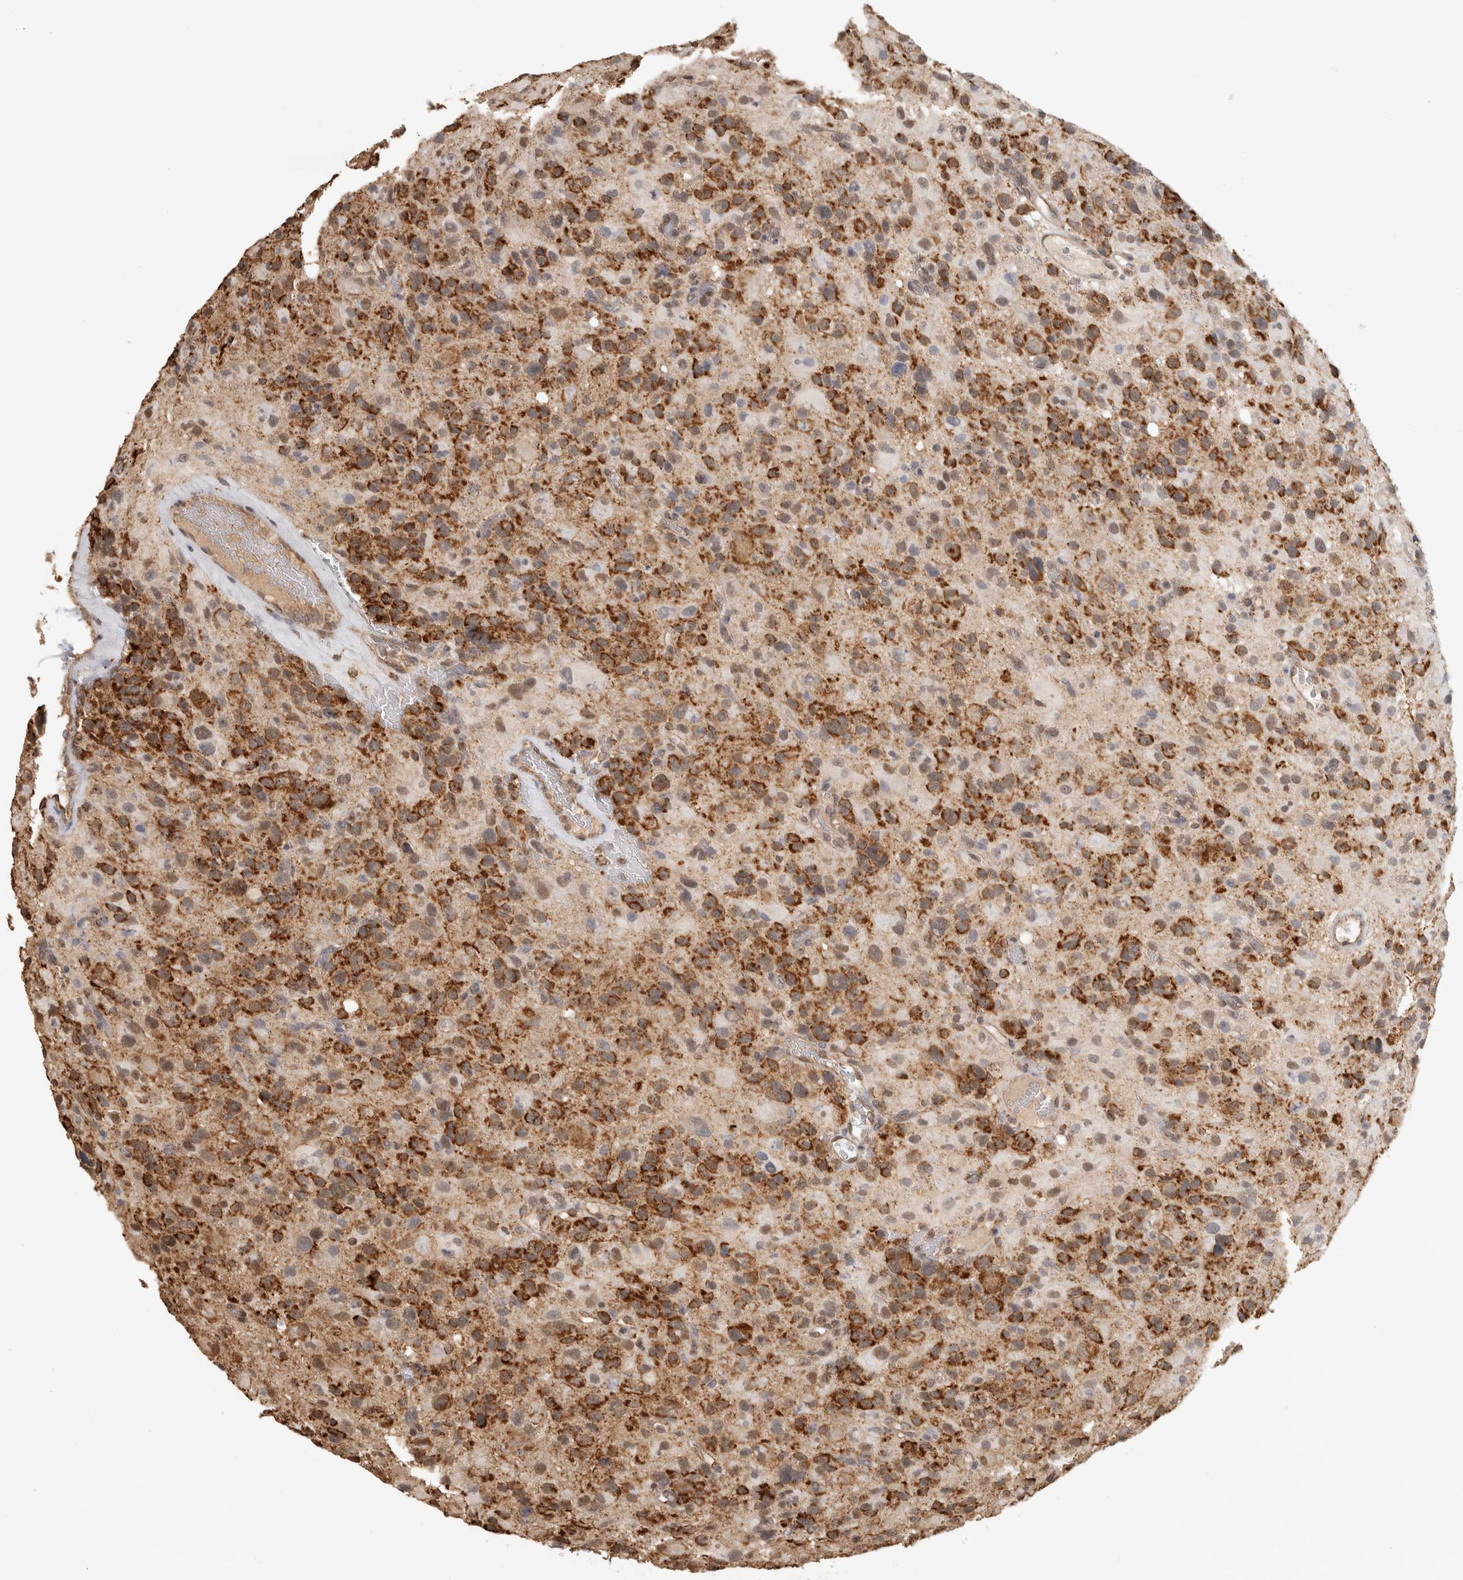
{"staining": {"intensity": "strong", "quantity": ">75%", "location": "cytoplasmic/membranous"}, "tissue": "glioma", "cell_type": "Tumor cells", "image_type": "cancer", "snomed": [{"axis": "morphology", "description": "Glioma, malignant, High grade"}, {"axis": "topography", "description": "Brain"}], "caption": "Glioma stained with a protein marker demonstrates strong staining in tumor cells.", "gene": "BNIP3L", "patient": {"sex": "male", "age": 48}}